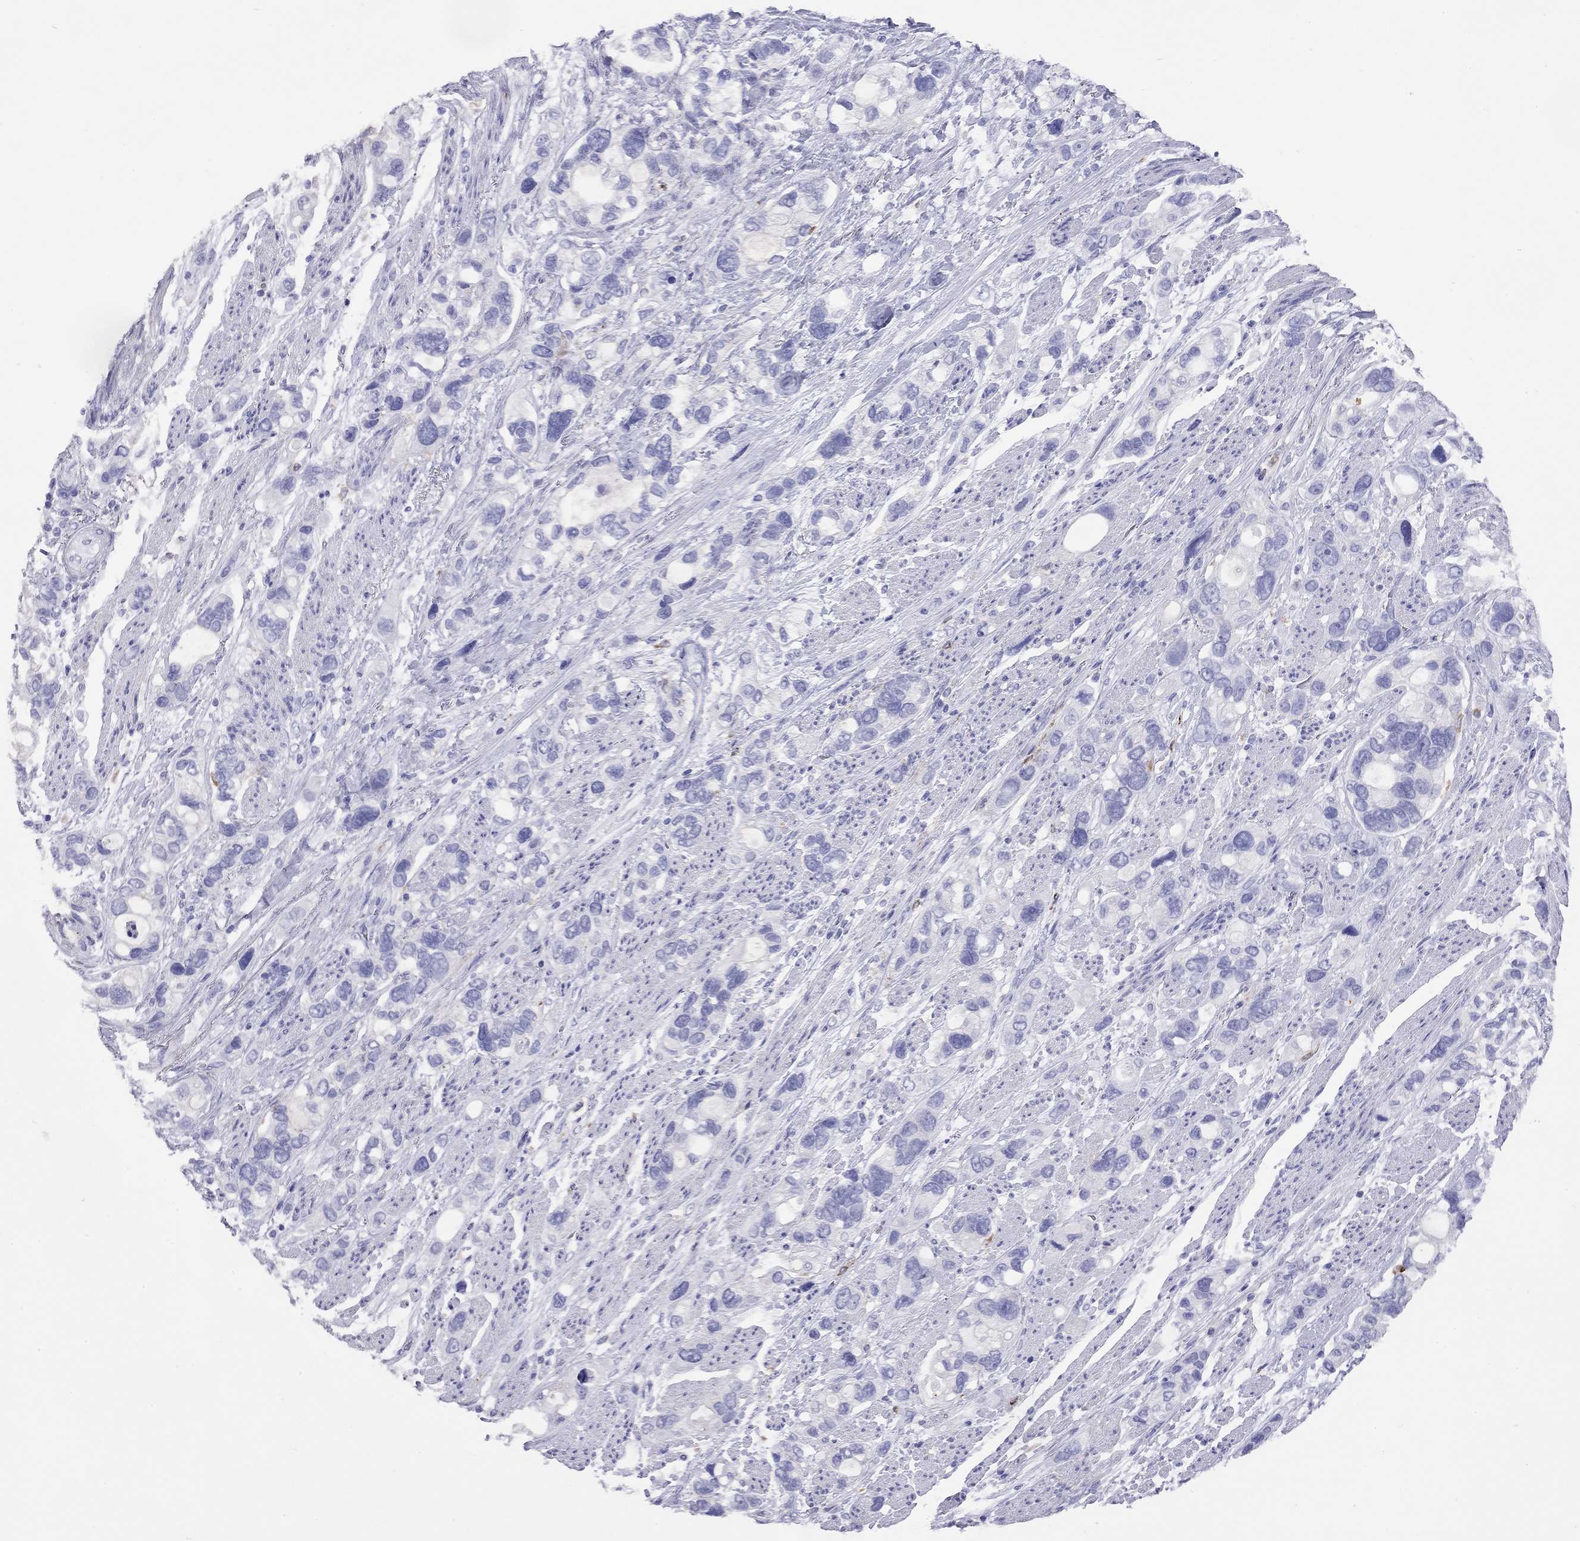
{"staining": {"intensity": "negative", "quantity": "none", "location": "none"}, "tissue": "stomach cancer", "cell_type": "Tumor cells", "image_type": "cancer", "snomed": [{"axis": "morphology", "description": "Adenocarcinoma, NOS"}, {"axis": "topography", "description": "Stomach, upper"}], "caption": "Immunohistochemistry (IHC) micrograph of neoplastic tissue: human stomach cancer stained with DAB (3,3'-diaminobenzidine) demonstrates no significant protein expression in tumor cells.", "gene": "HLA-DQB2", "patient": {"sex": "female", "age": 81}}